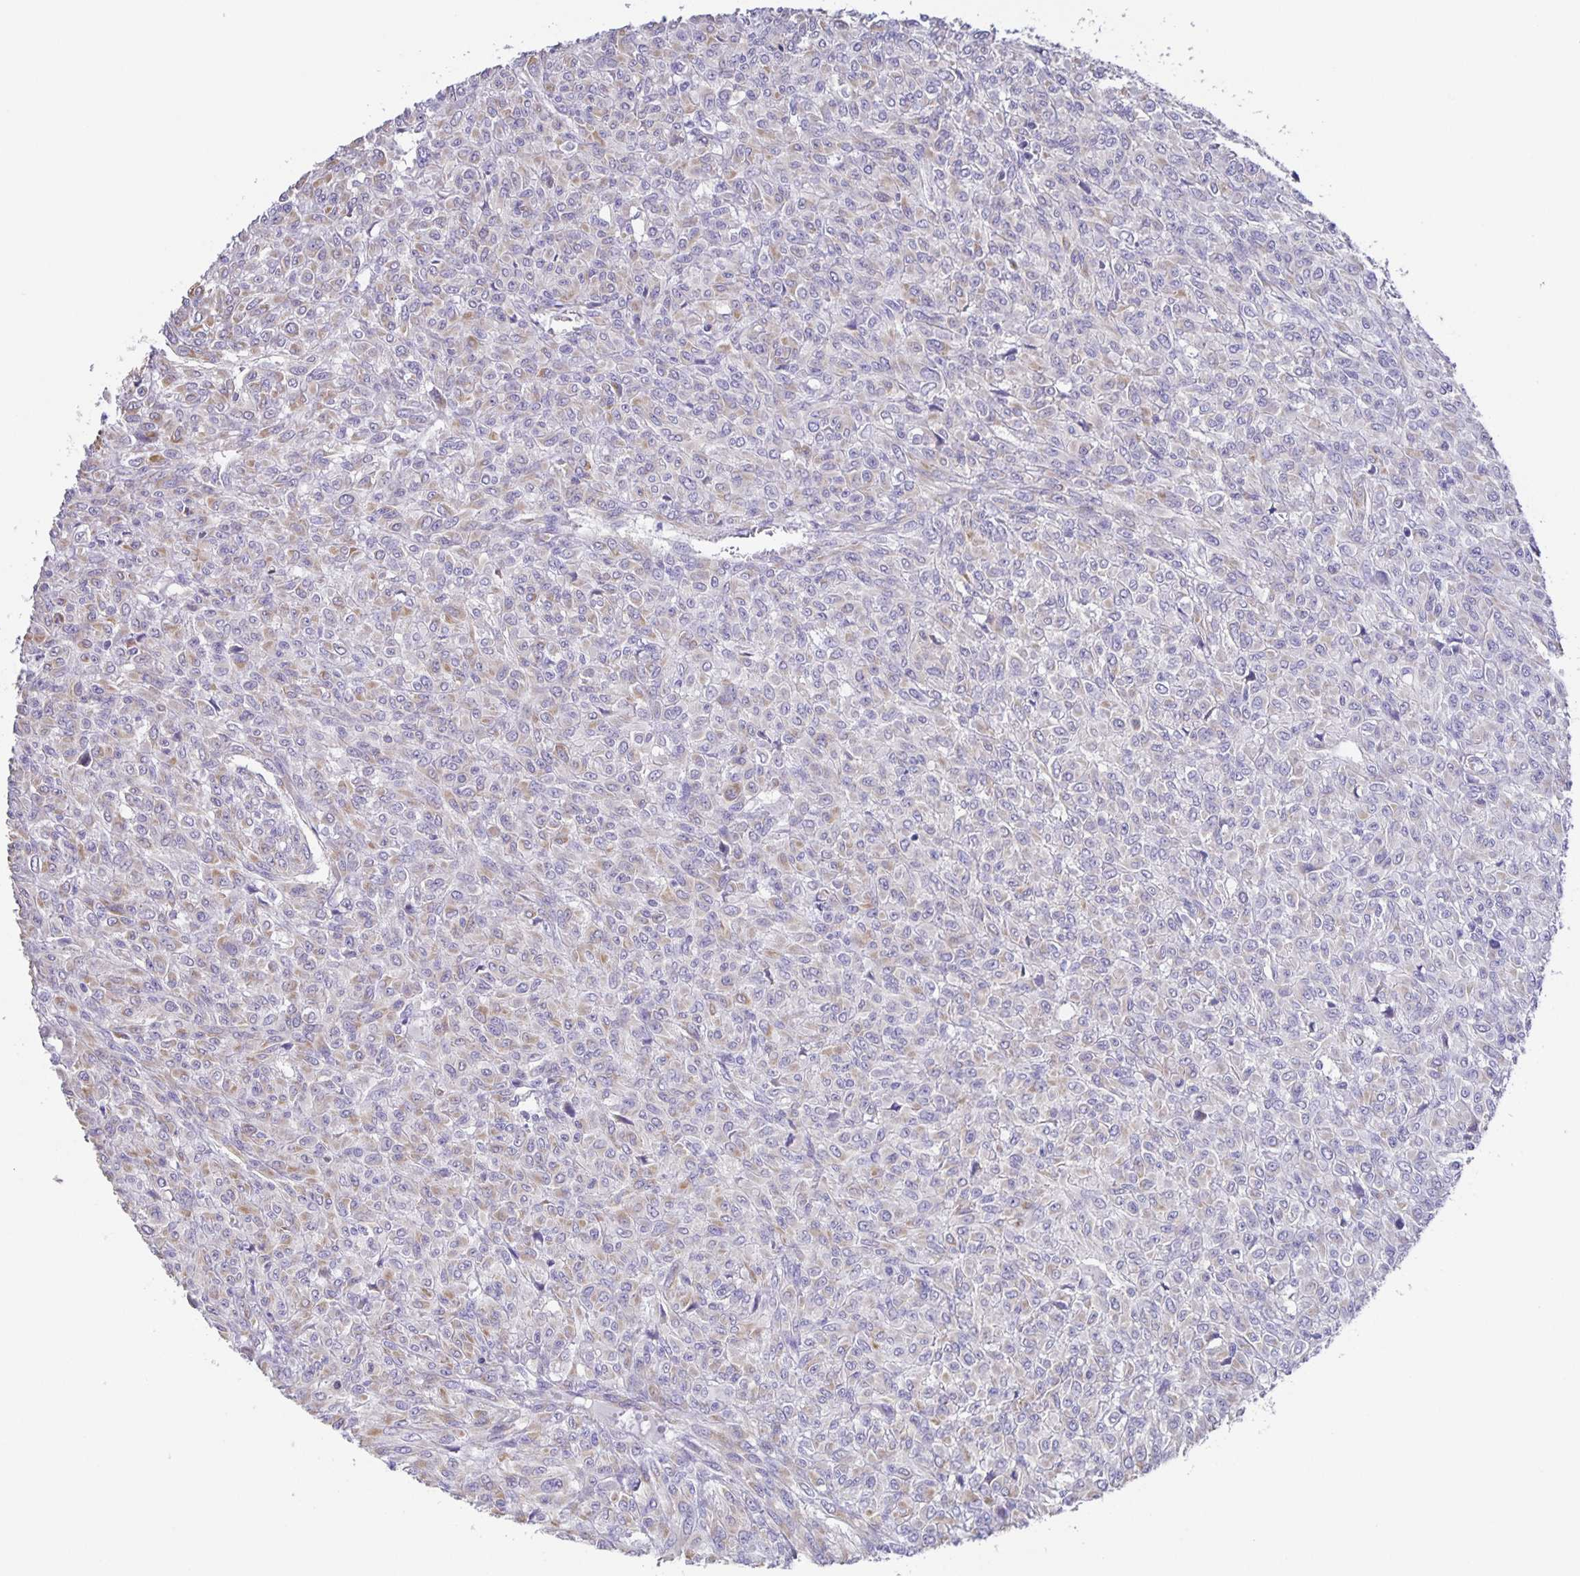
{"staining": {"intensity": "weak", "quantity": "<25%", "location": "cytoplasmic/membranous"}, "tissue": "renal cancer", "cell_type": "Tumor cells", "image_type": "cancer", "snomed": [{"axis": "morphology", "description": "Adenocarcinoma, NOS"}, {"axis": "topography", "description": "Kidney"}], "caption": "Histopathology image shows no significant protein staining in tumor cells of renal cancer.", "gene": "PRR36", "patient": {"sex": "male", "age": 58}}